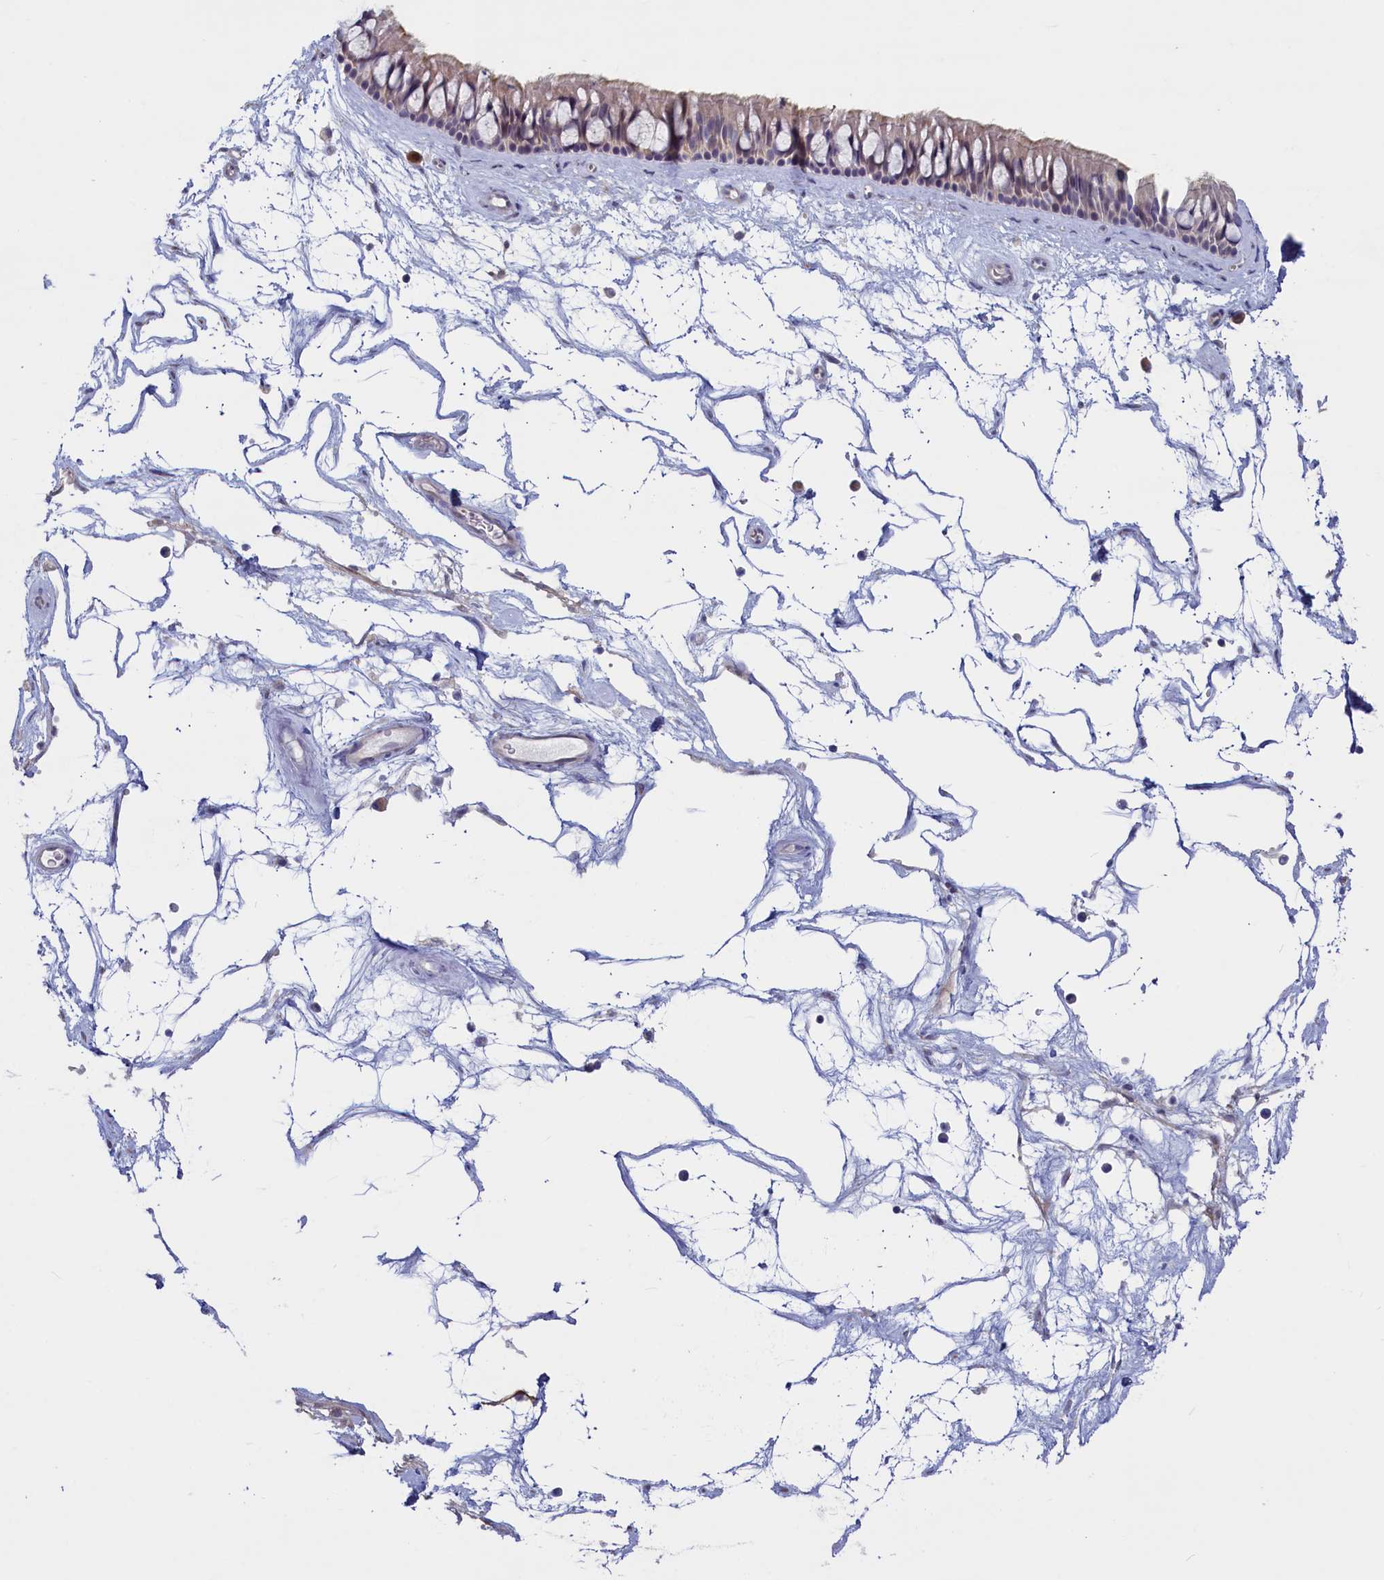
{"staining": {"intensity": "weak", "quantity": "25%-75%", "location": "cytoplasmic/membranous,nuclear"}, "tissue": "nasopharynx", "cell_type": "Respiratory epithelial cells", "image_type": "normal", "snomed": [{"axis": "morphology", "description": "Normal tissue, NOS"}, {"axis": "topography", "description": "Nasopharynx"}], "caption": "A high-resolution micrograph shows immunohistochemistry staining of benign nasopharynx, which reveals weak cytoplasmic/membranous,nuclear positivity in approximately 25%-75% of respiratory epithelial cells.", "gene": "UCHL3", "patient": {"sex": "male", "age": 64}}